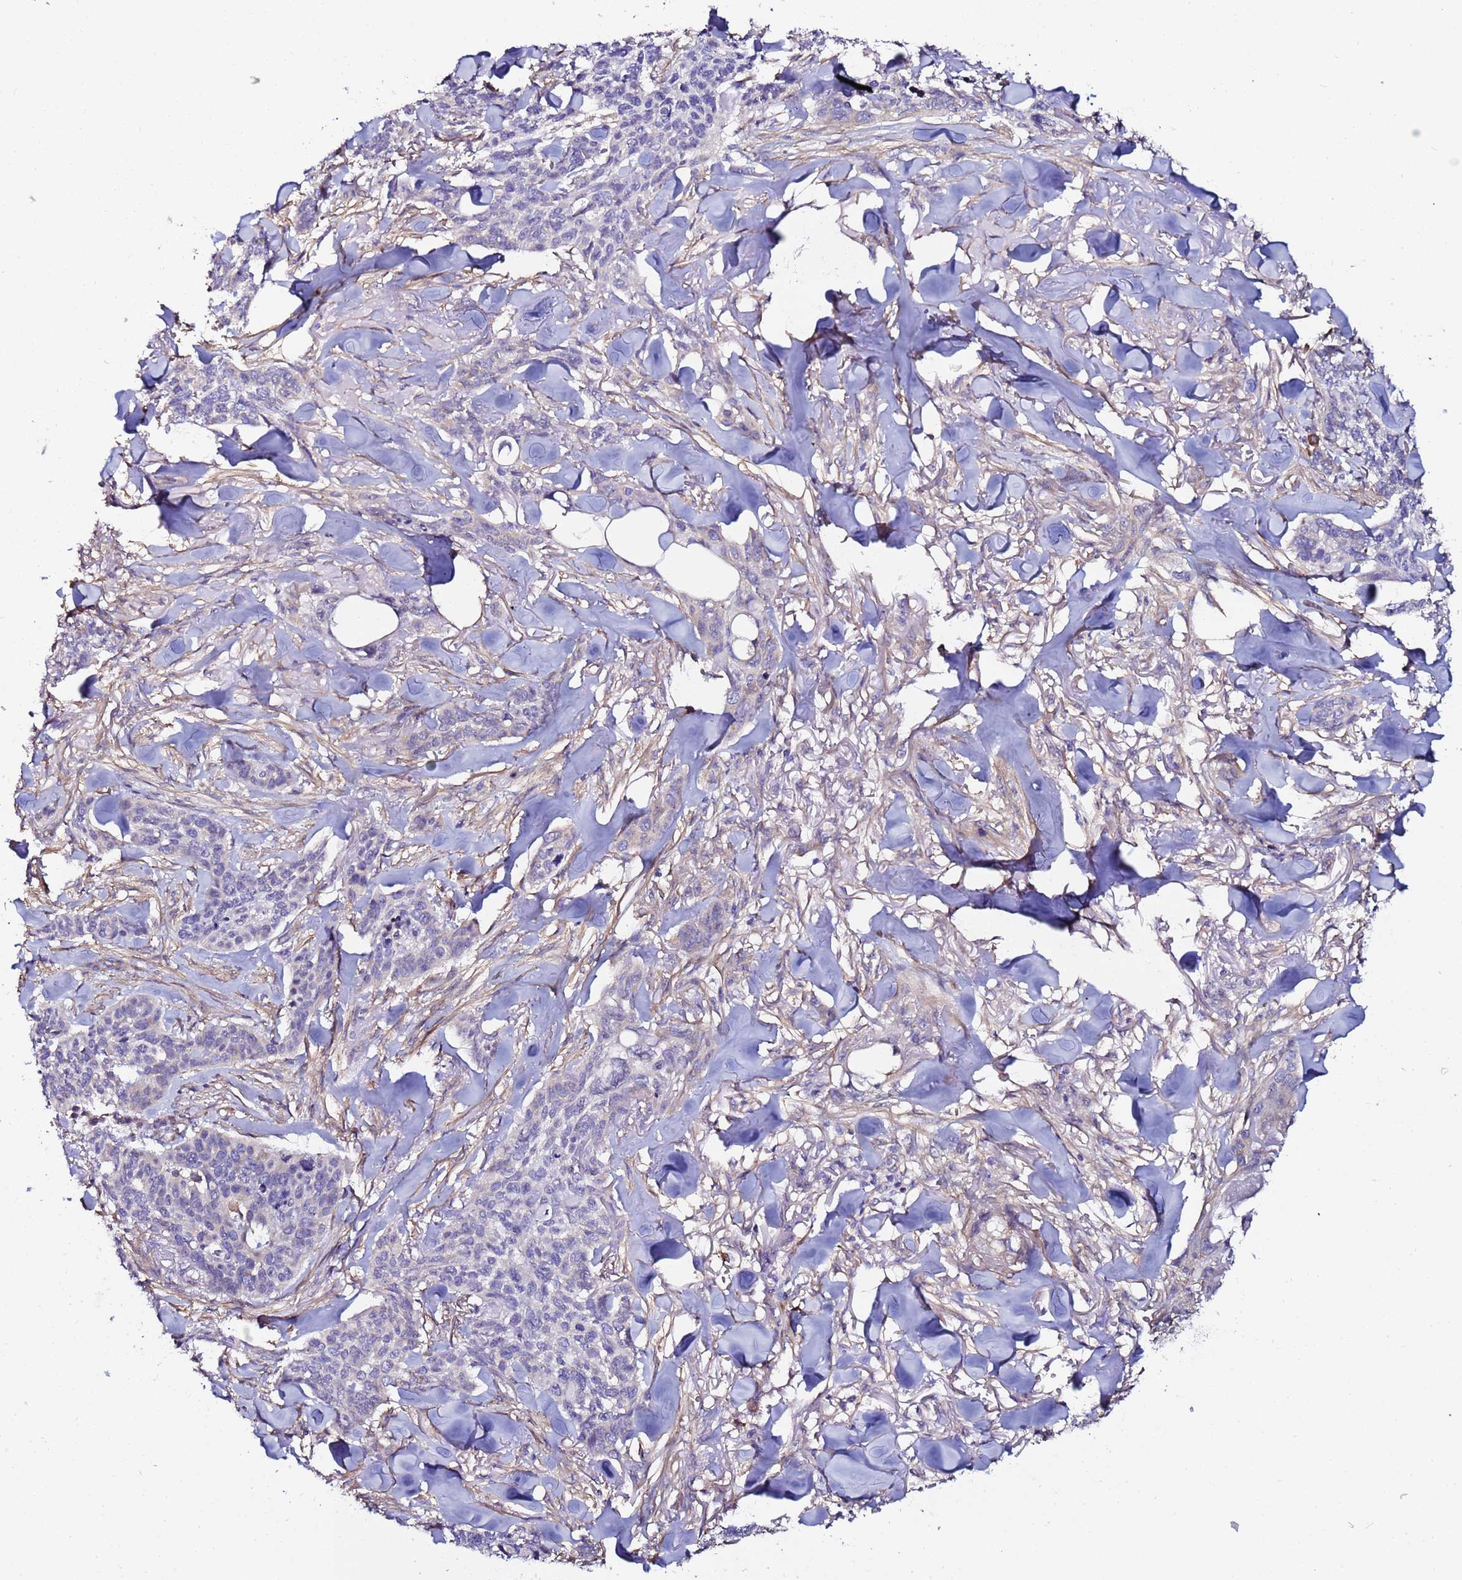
{"staining": {"intensity": "negative", "quantity": "none", "location": "none"}, "tissue": "skin cancer", "cell_type": "Tumor cells", "image_type": "cancer", "snomed": [{"axis": "morphology", "description": "Basal cell carcinoma"}, {"axis": "topography", "description": "Skin"}], "caption": "IHC image of neoplastic tissue: skin cancer stained with DAB (3,3'-diaminobenzidine) reveals no significant protein expression in tumor cells. The staining is performed using DAB (3,3'-diaminobenzidine) brown chromogen with nuclei counter-stained in using hematoxylin.", "gene": "JRKL", "patient": {"sex": "male", "age": 86}}